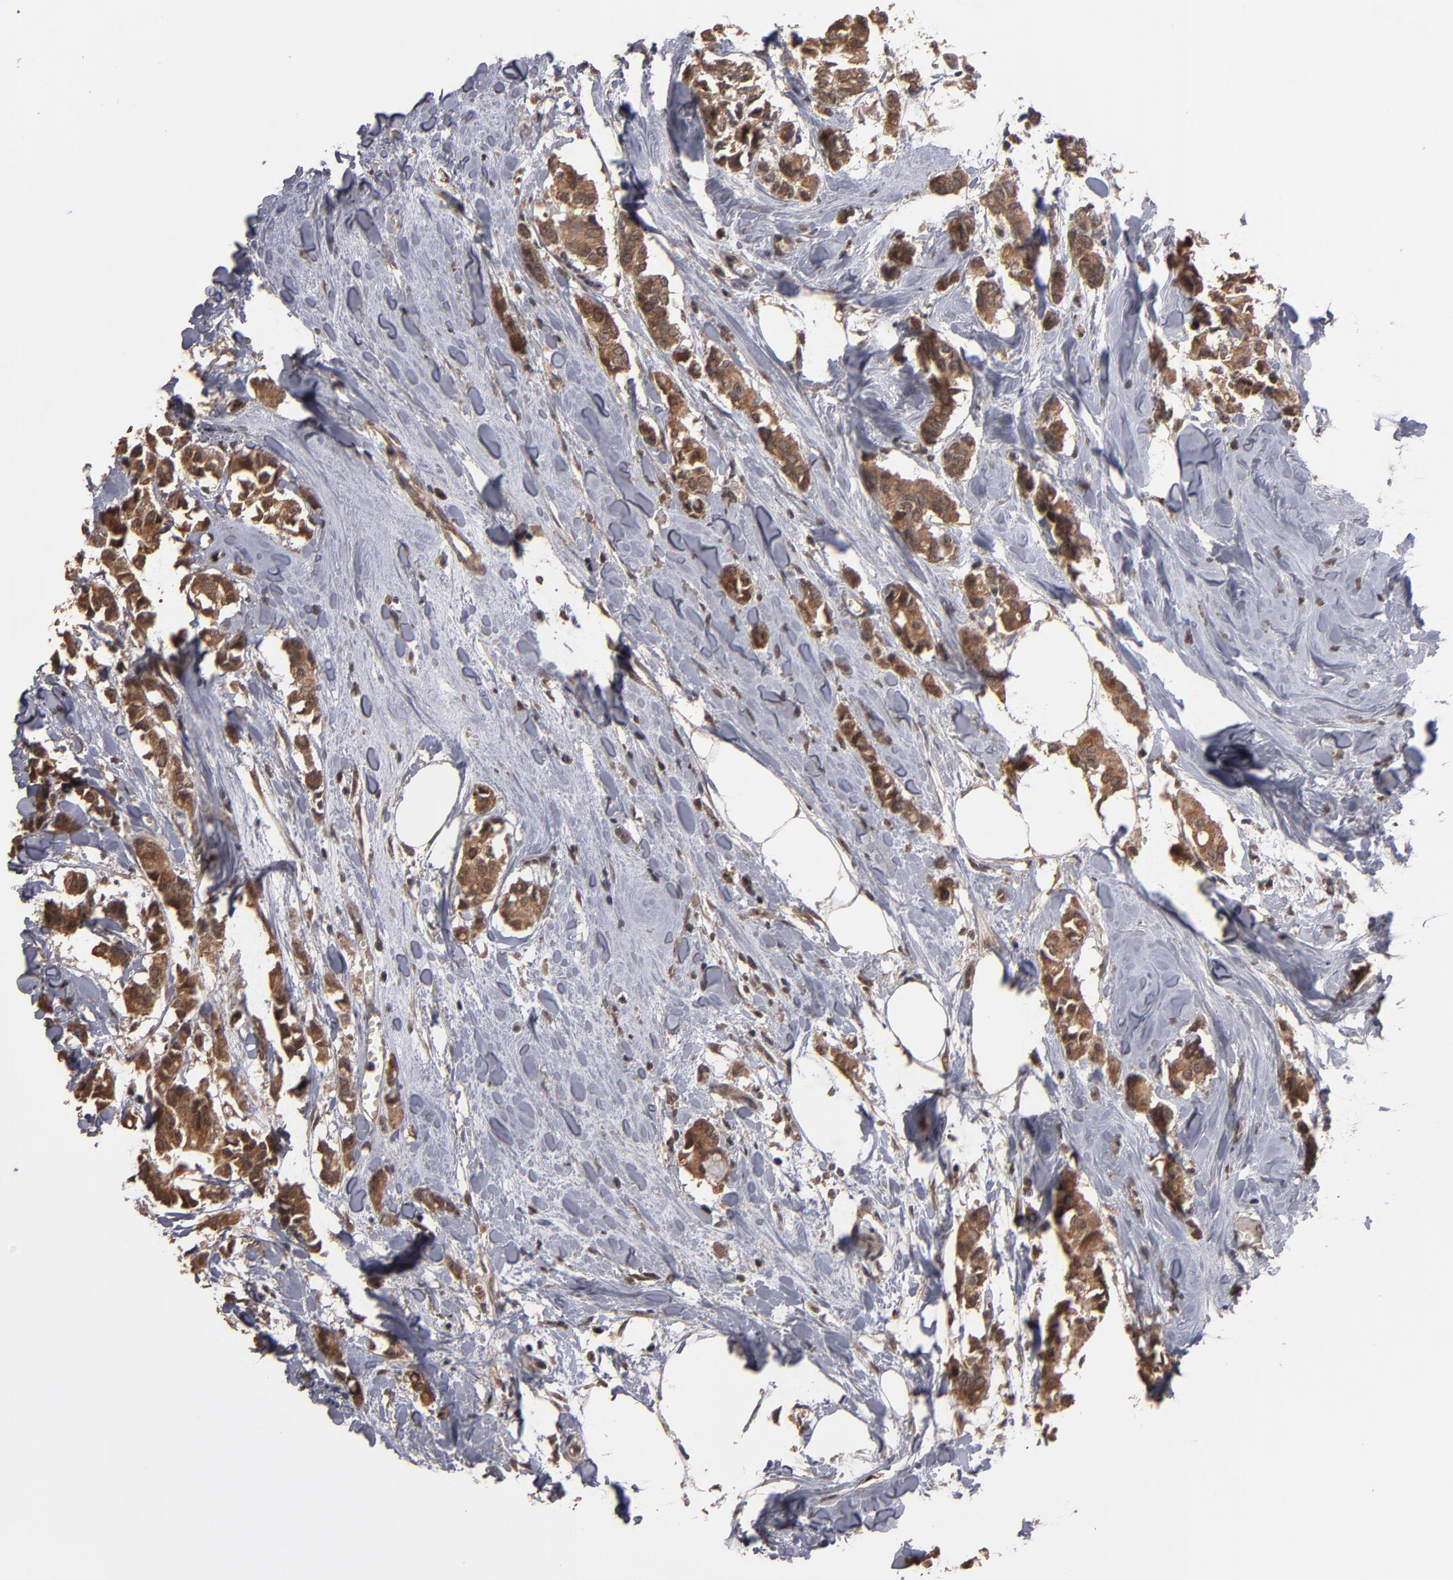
{"staining": {"intensity": "moderate", "quantity": ">75%", "location": "cytoplasmic/membranous,nuclear"}, "tissue": "breast cancer", "cell_type": "Tumor cells", "image_type": "cancer", "snomed": [{"axis": "morphology", "description": "Duct carcinoma"}, {"axis": "topography", "description": "Breast"}], "caption": "Breast infiltrating ductal carcinoma was stained to show a protein in brown. There is medium levels of moderate cytoplasmic/membranous and nuclear positivity in approximately >75% of tumor cells.", "gene": "NXF2B", "patient": {"sex": "female", "age": 84}}